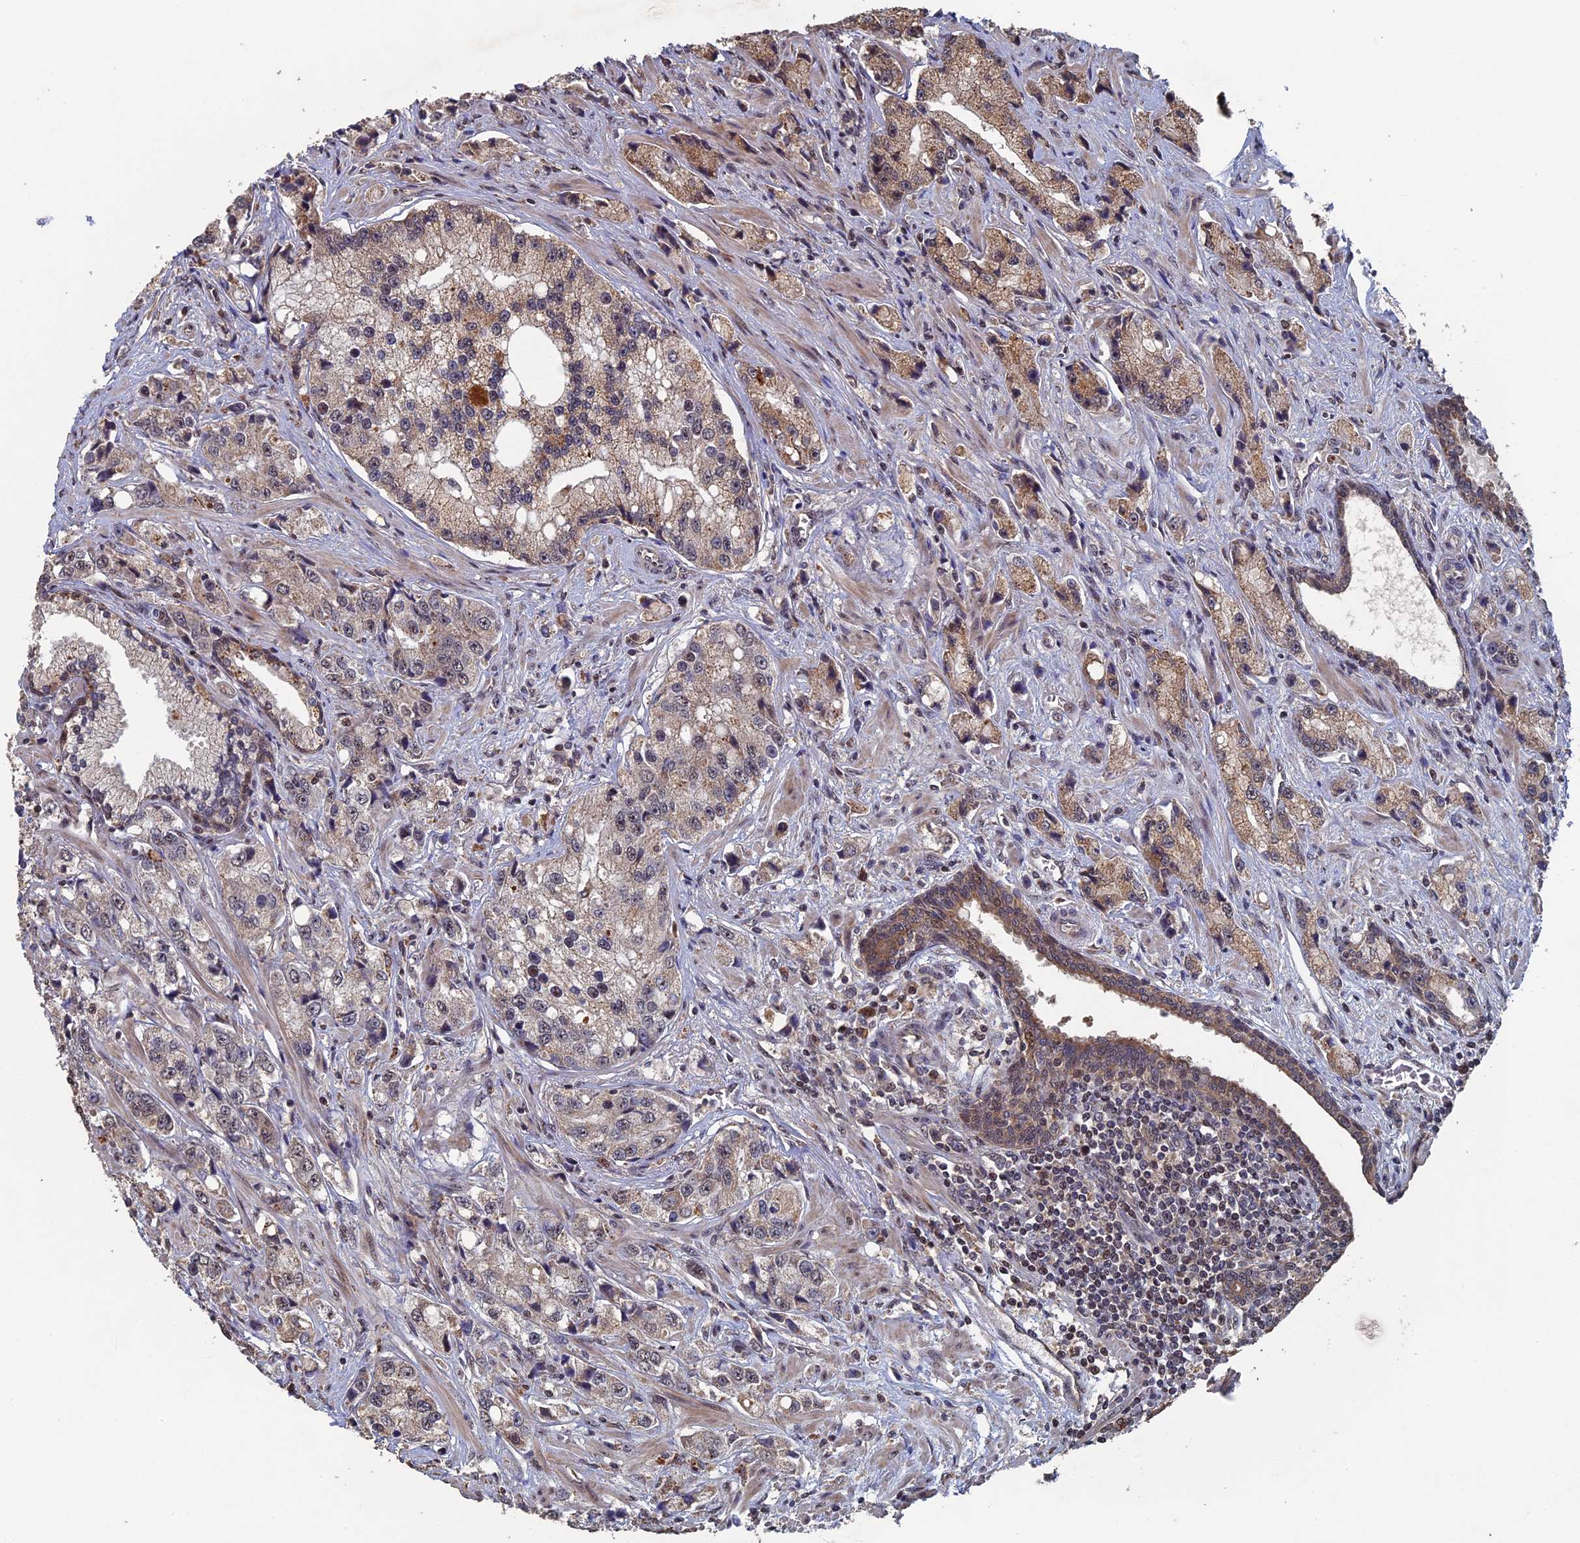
{"staining": {"intensity": "moderate", "quantity": "<25%", "location": "cytoplasmic/membranous"}, "tissue": "prostate cancer", "cell_type": "Tumor cells", "image_type": "cancer", "snomed": [{"axis": "morphology", "description": "Adenocarcinoma, High grade"}, {"axis": "topography", "description": "Prostate"}], "caption": "Moderate cytoplasmic/membranous staining for a protein is seen in approximately <25% of tumor cells of high-grade adenocarcinoma (prostate) using IHC.", "gene": "KIAA1328", "patient": {"sex": "male", "age": 74}}